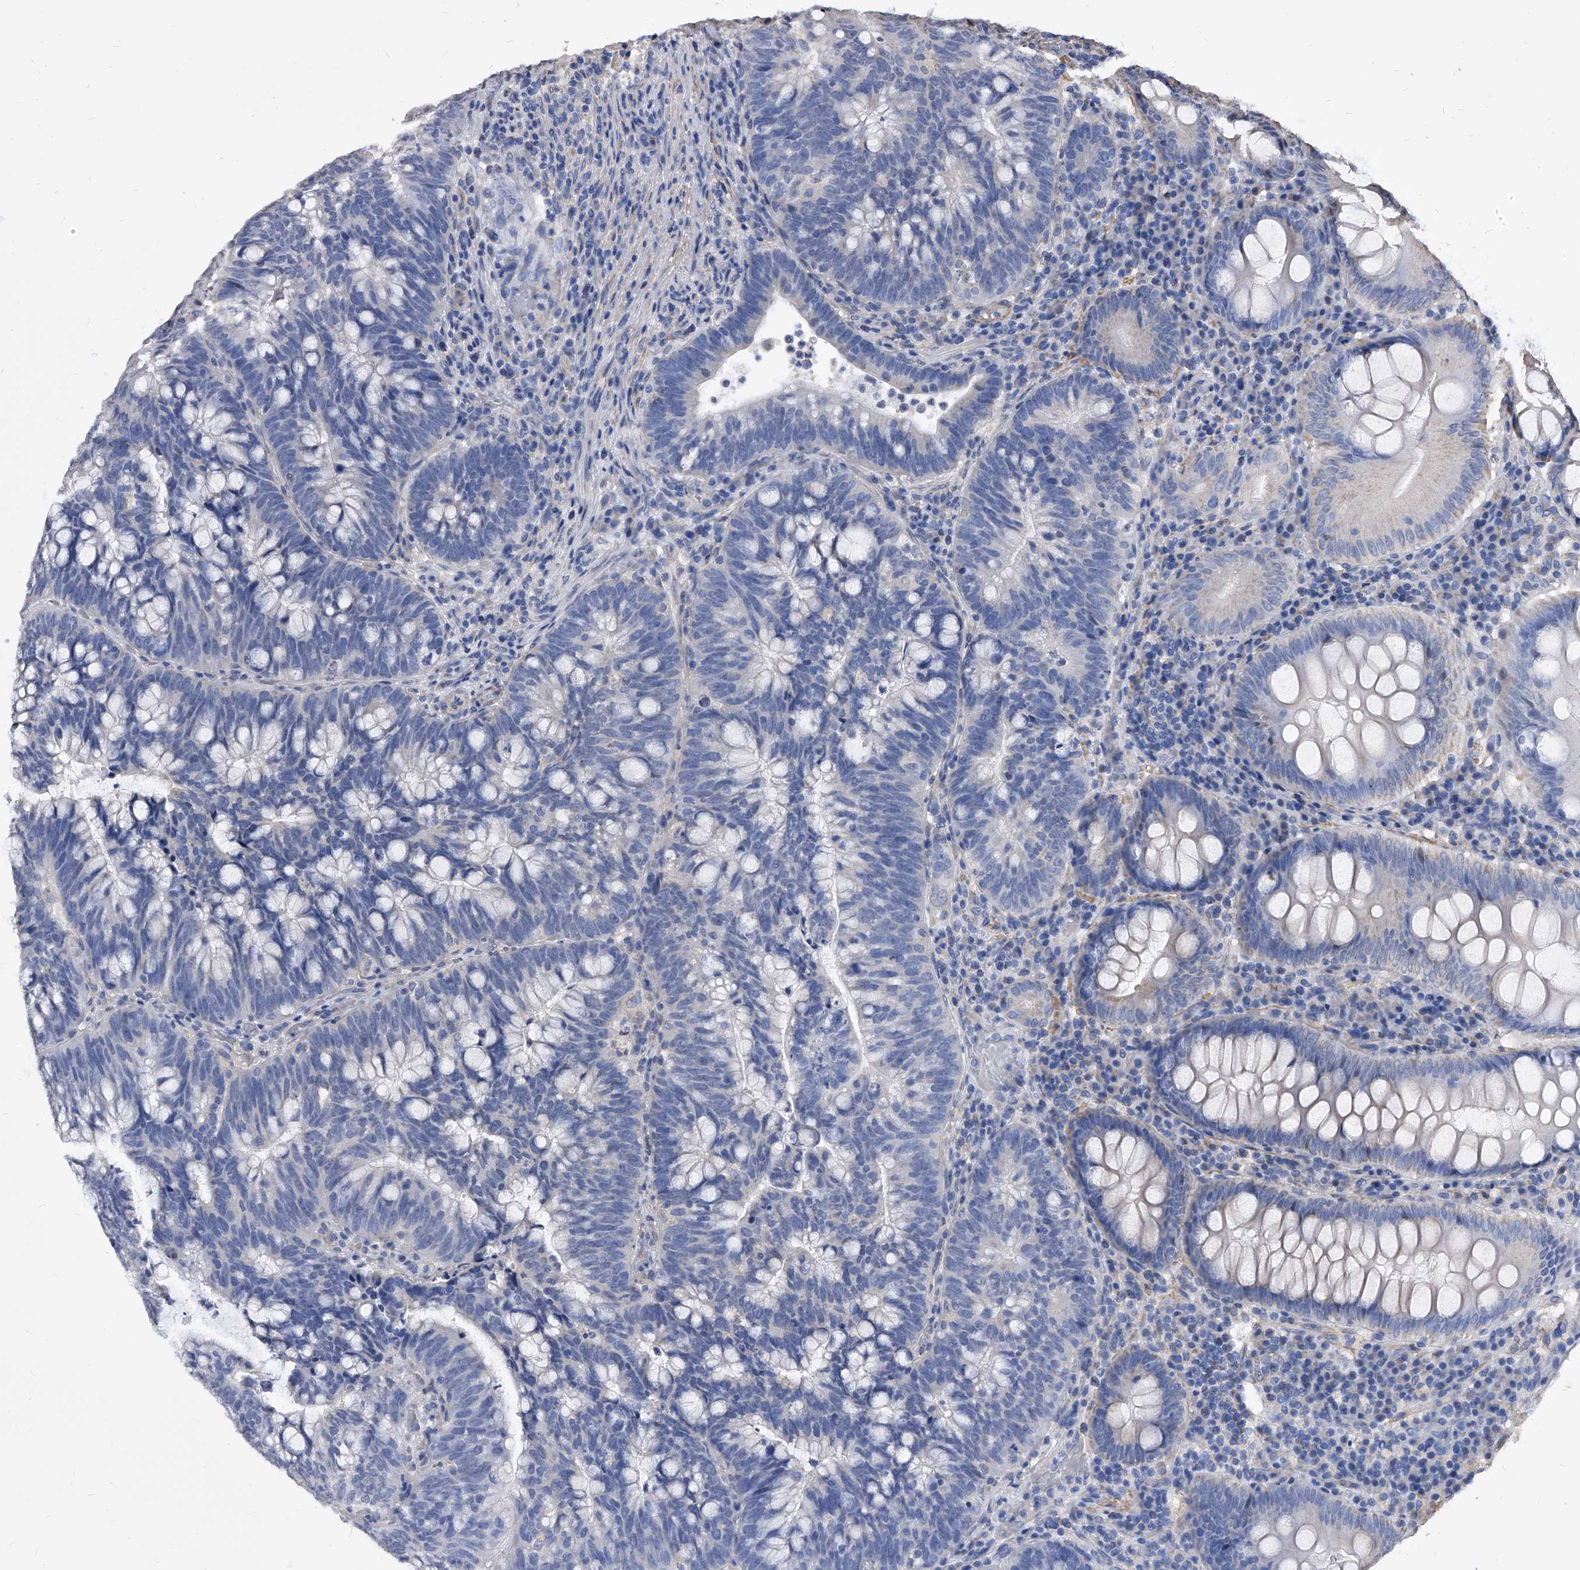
{"staining": {"intensity": "weak", "quantity": "<25%", "location": "cytoplasmic/membranous"}, "tissue": "colorectal cancer", "cell_type": "Tumor cells", "image_type": "cancer", "snomed": [{"axis": "morphology", "description": "Adenocarcinoma, NOS"}, {"axis": "topography", "description": "Colon"}], "caption": "Colorectal cancer (adenocarcinoma) stained for a protein using IHC demonstrates no staining tumor cells.", "gene": "DUSP22", "patient": {"sex": "female", "age": 66}}